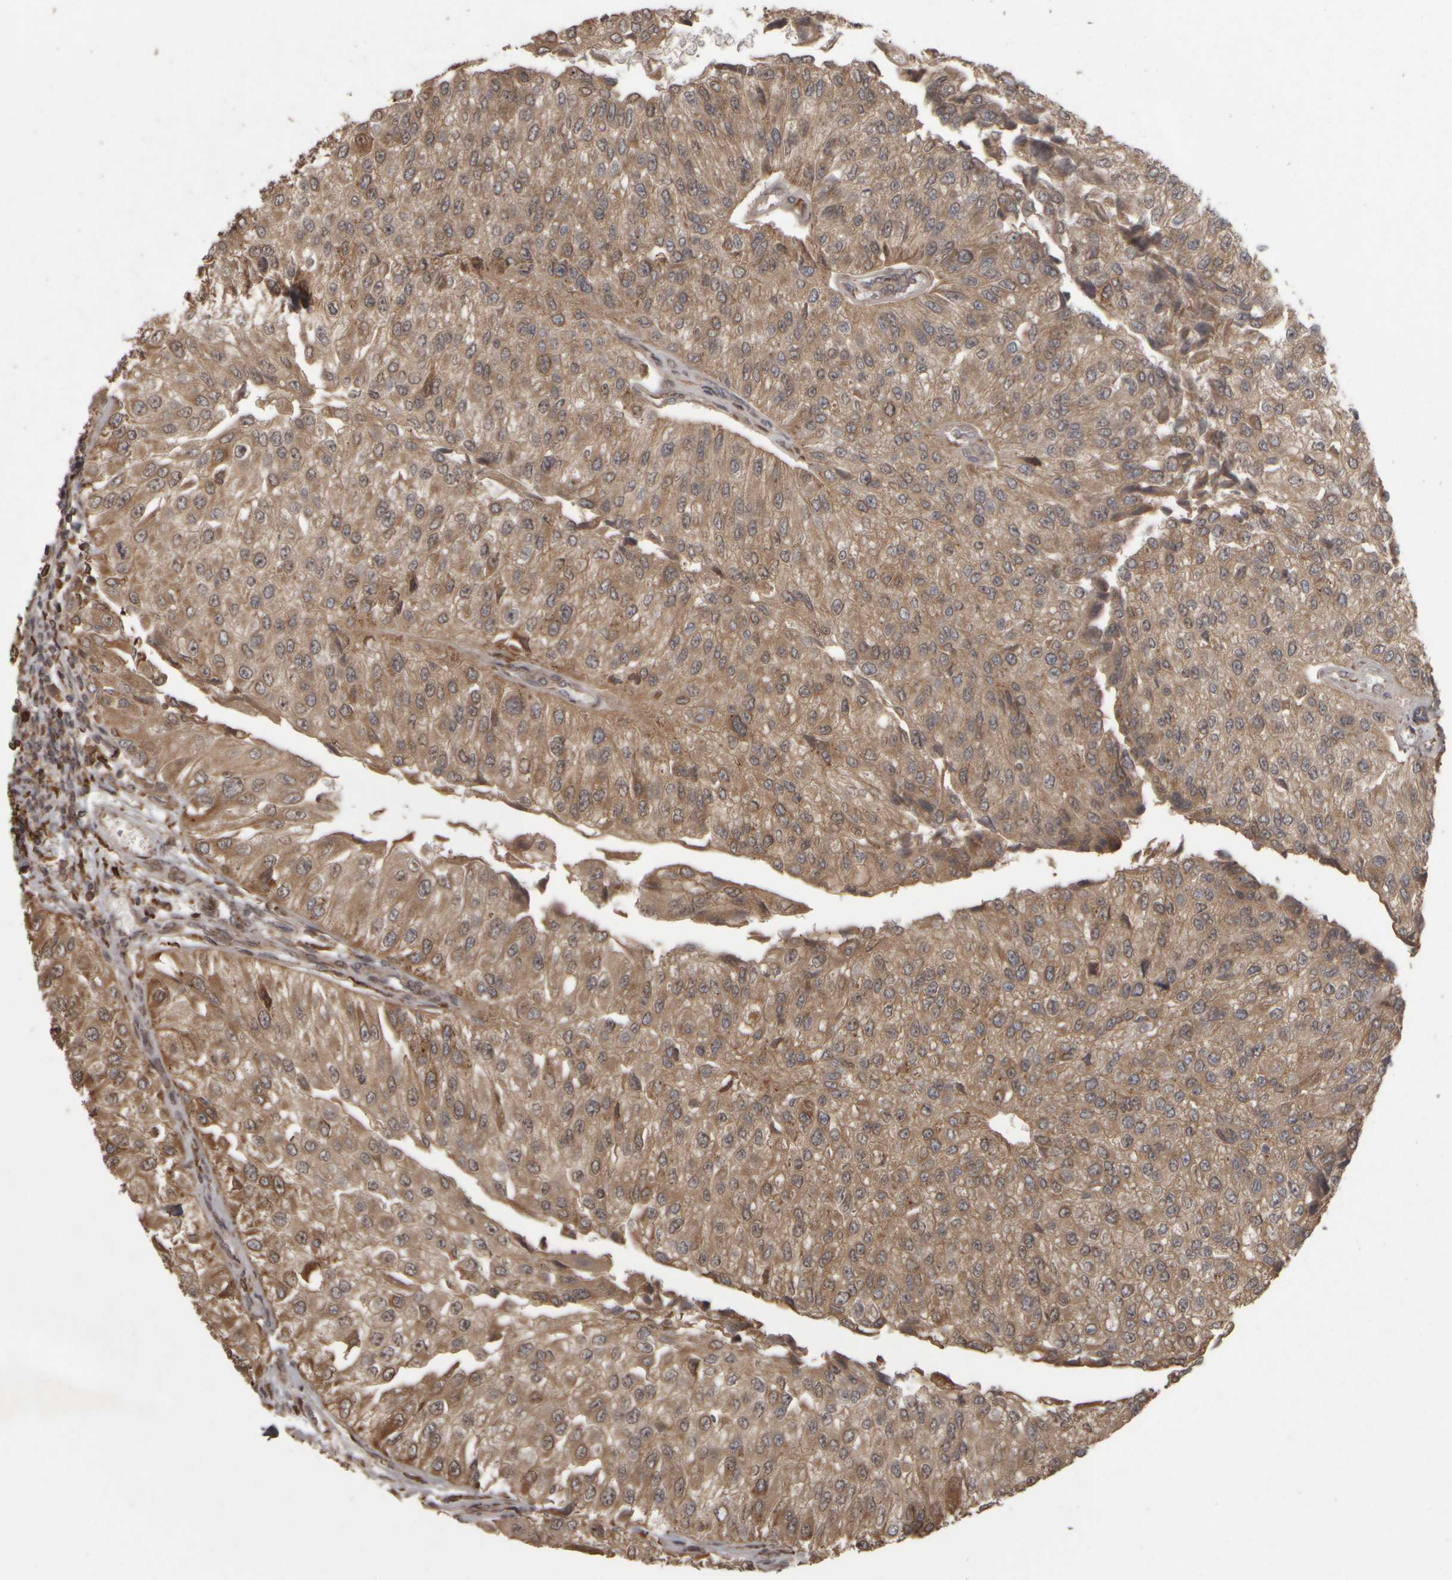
{"staining": {"intensity": "moderate", "quantity": ">75%", "location": "cytoplasmic/membranous"}, "tissue": "urothelial cancer", "cell_type": "Tumor cells", "image_type": "cancer", "snomed": [{"axis": "morphology", "description": "Urothelial carcinoma, High grade"}, {"axis": "topography", "description": "Kidney"}, {"axis": "topography", "description": "Urinary bladder"}], "caption": "About >75% of tumor cells in high-grade urothelial carcinoma demonstrate moderate cytoplasmic/membranous protein positivity as visualized by brown immunohistochemical staining.", "gene": "AGBL3", "patient": {"sex": "male", "age": 77}}